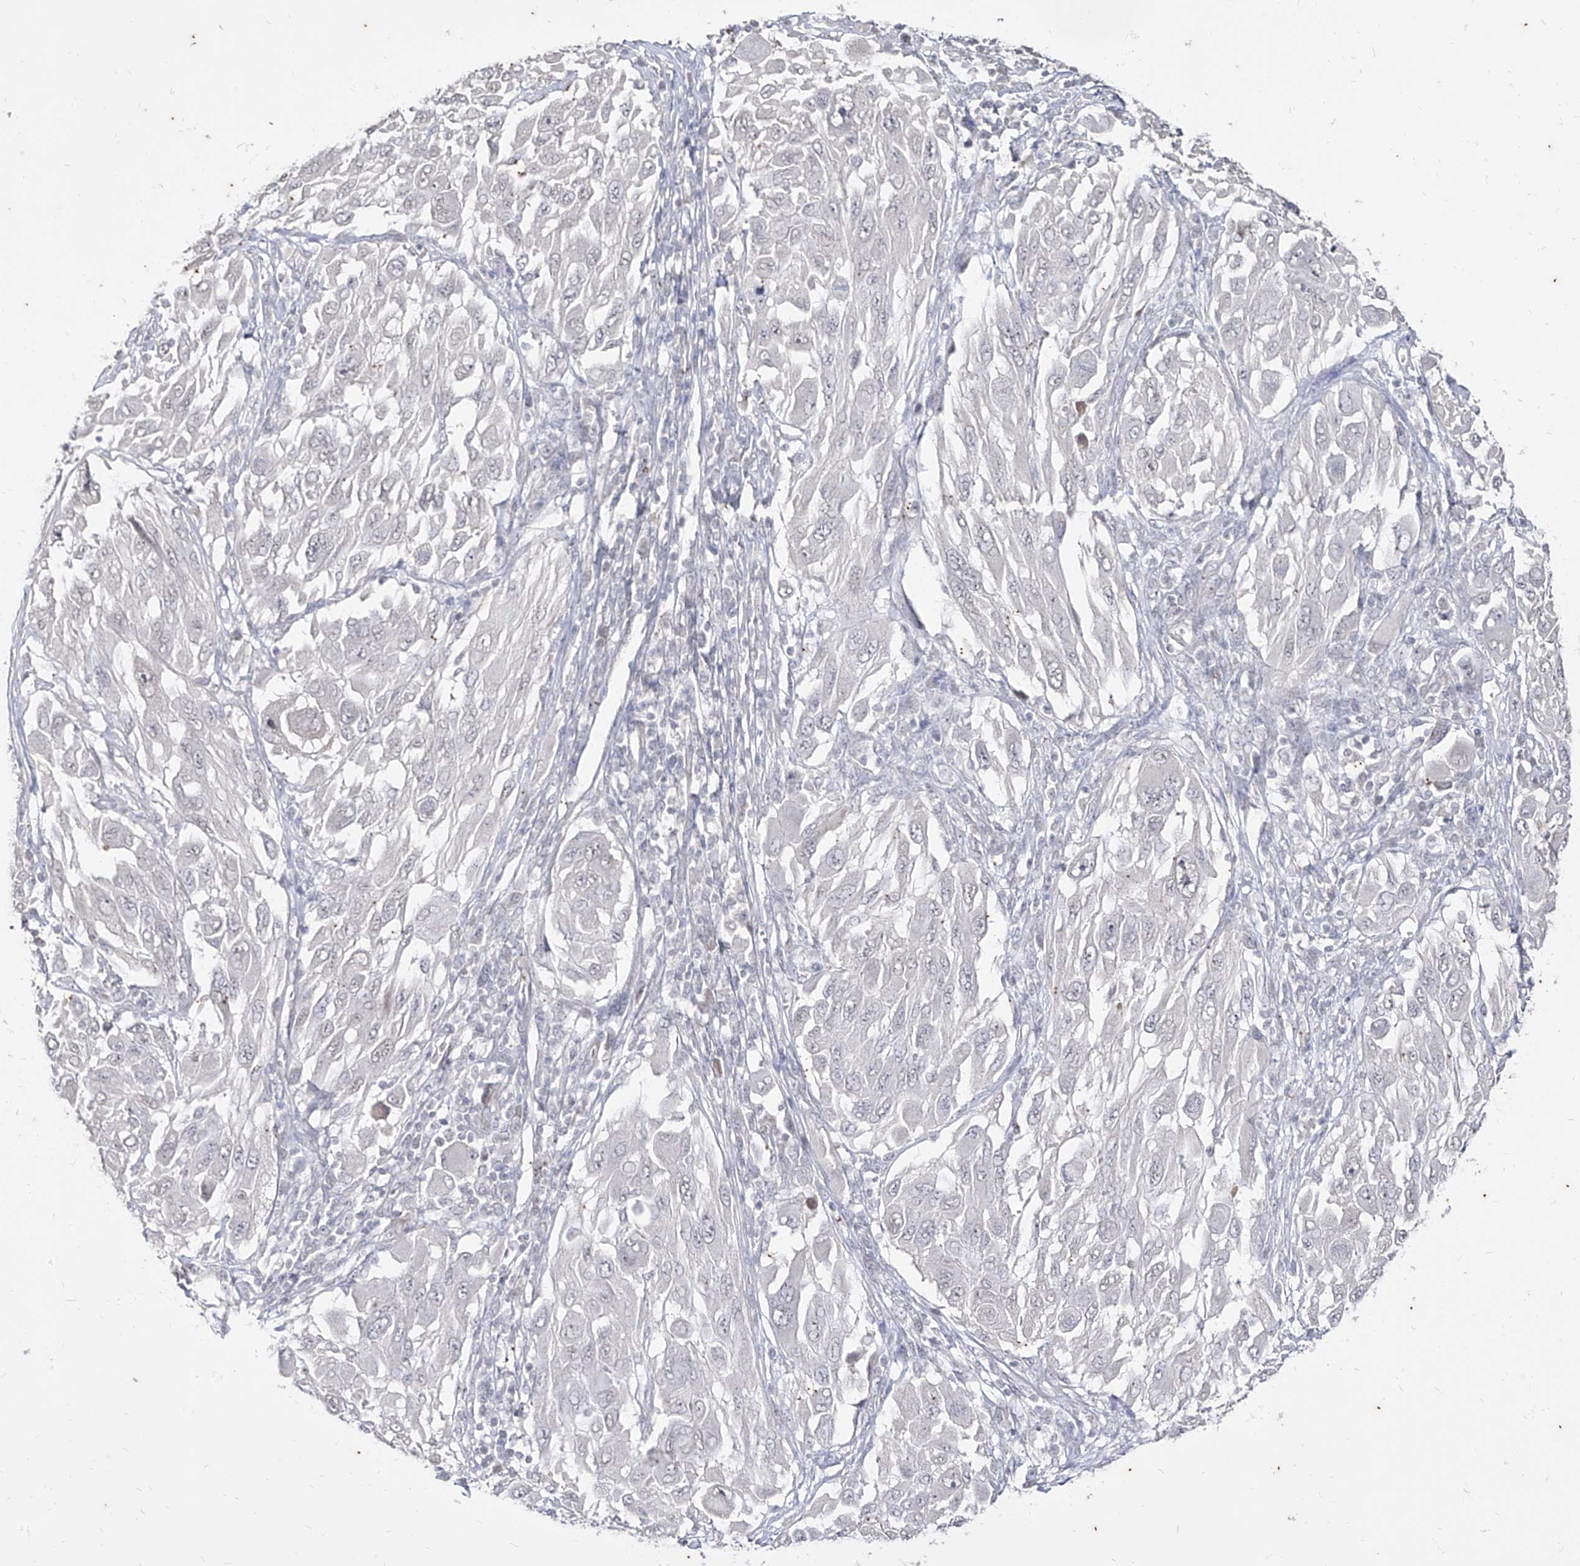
{"staining": {"intensity": "negative", "quantity": "none", "location": "none"}, "tissue": "melanoma", "cell_type": "Tumor cells", "image_type": "cancer", "snomed": [{"axis": "morphology", "description": "Malignant melanoma, NOS"}, {"axis": "topography", "description": "Skin"}], "caption": "Tumor cells are negative for protein expression in human melanoma.", "gene": "PHF20L1", "patient": {"sex": "female", "age": 91}}